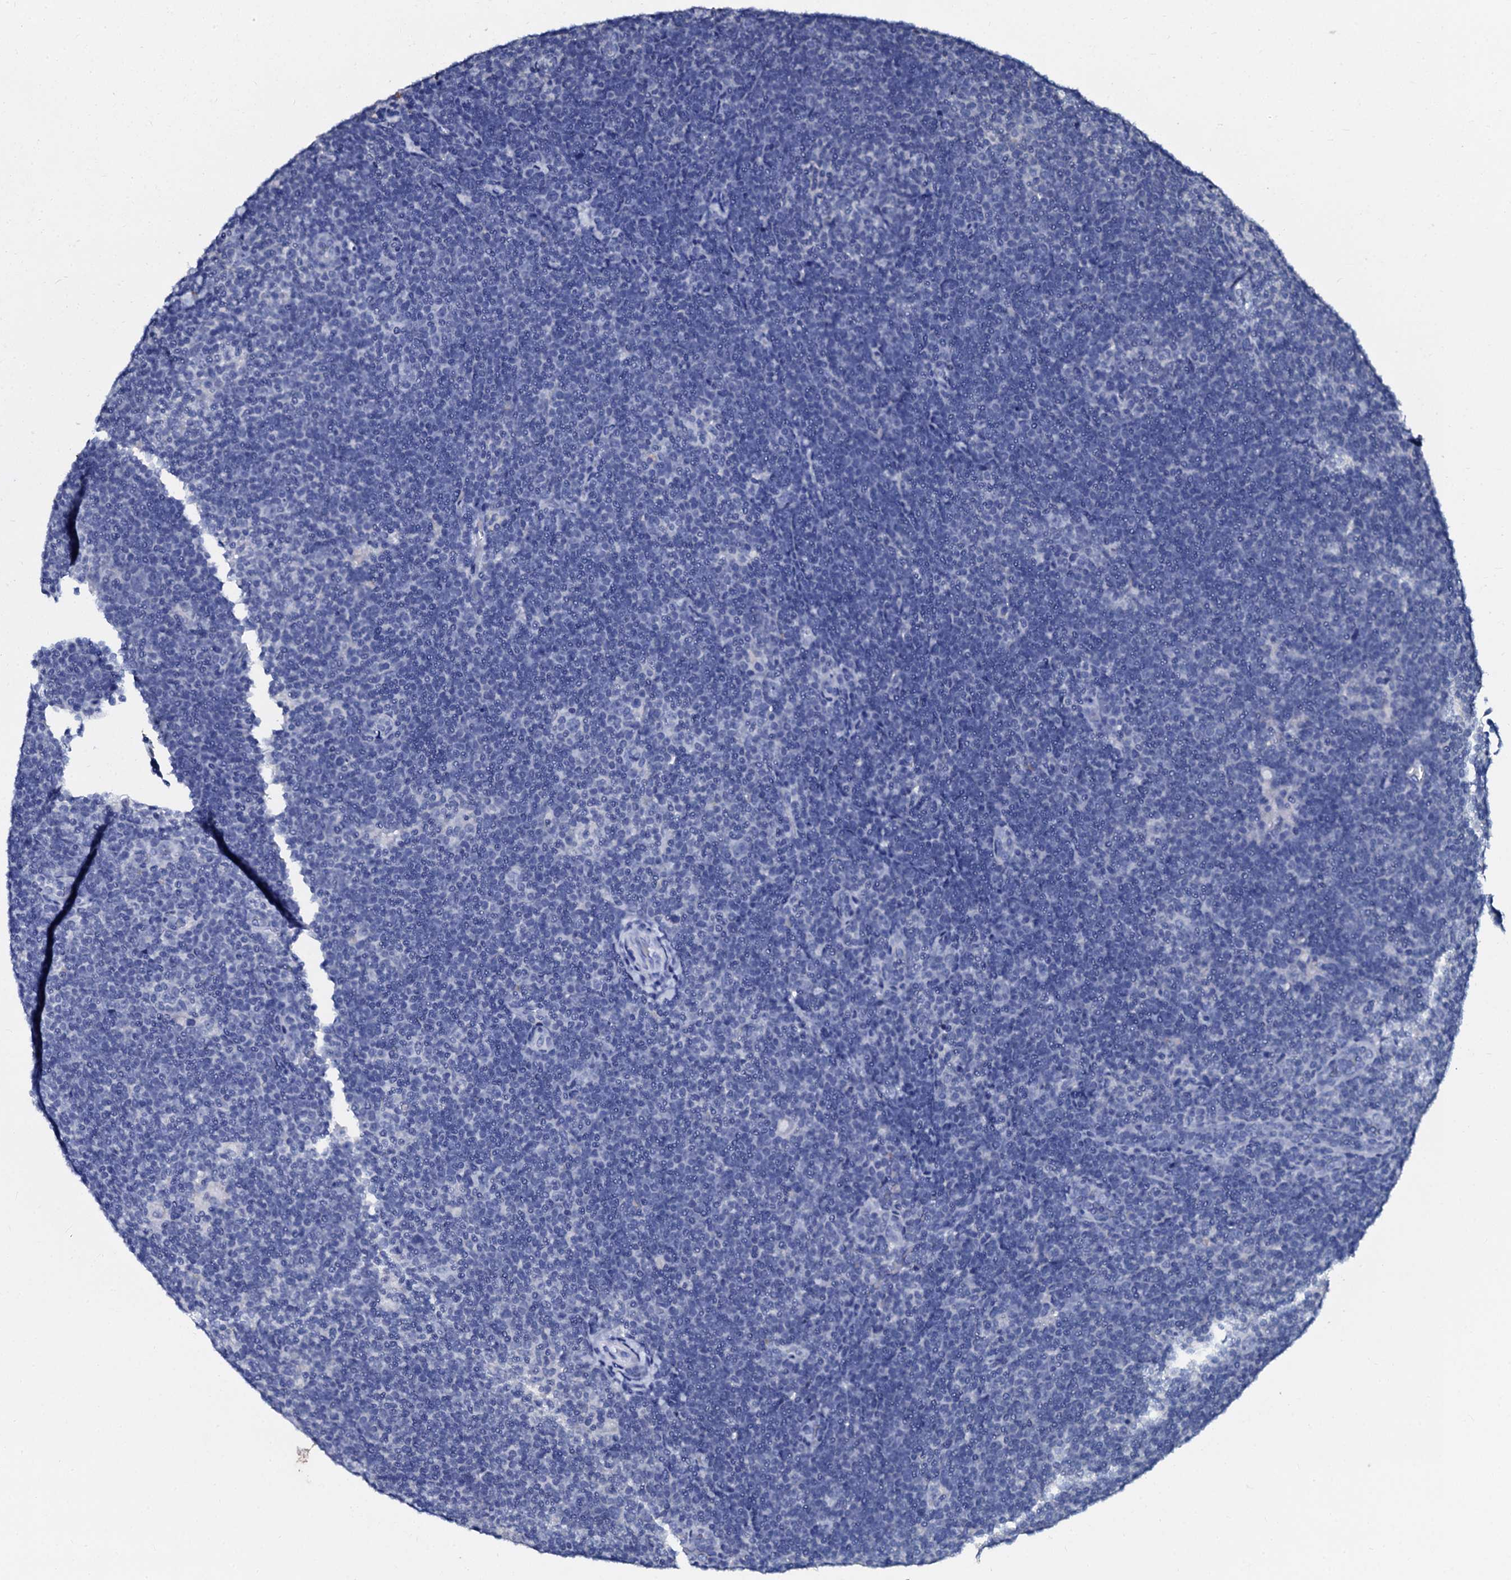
{"staining": {"intensity": "negative", "quantity": "none", "location": "none"}, "tissue": "lymphoma", "cell_type": "Tumor cells", "image_type": "cancer", "snomed": [{"axis": "morphology", "description": "Hodgkin's disease, NOS"}, {"axis": "topography", "description": "Lymph node"}], "caption": "The image displays no significant staining in tumor cells of Hodgkin's disease.", "gene": "SLC37A4", "patient": {"sex": "female", "age": 57}}